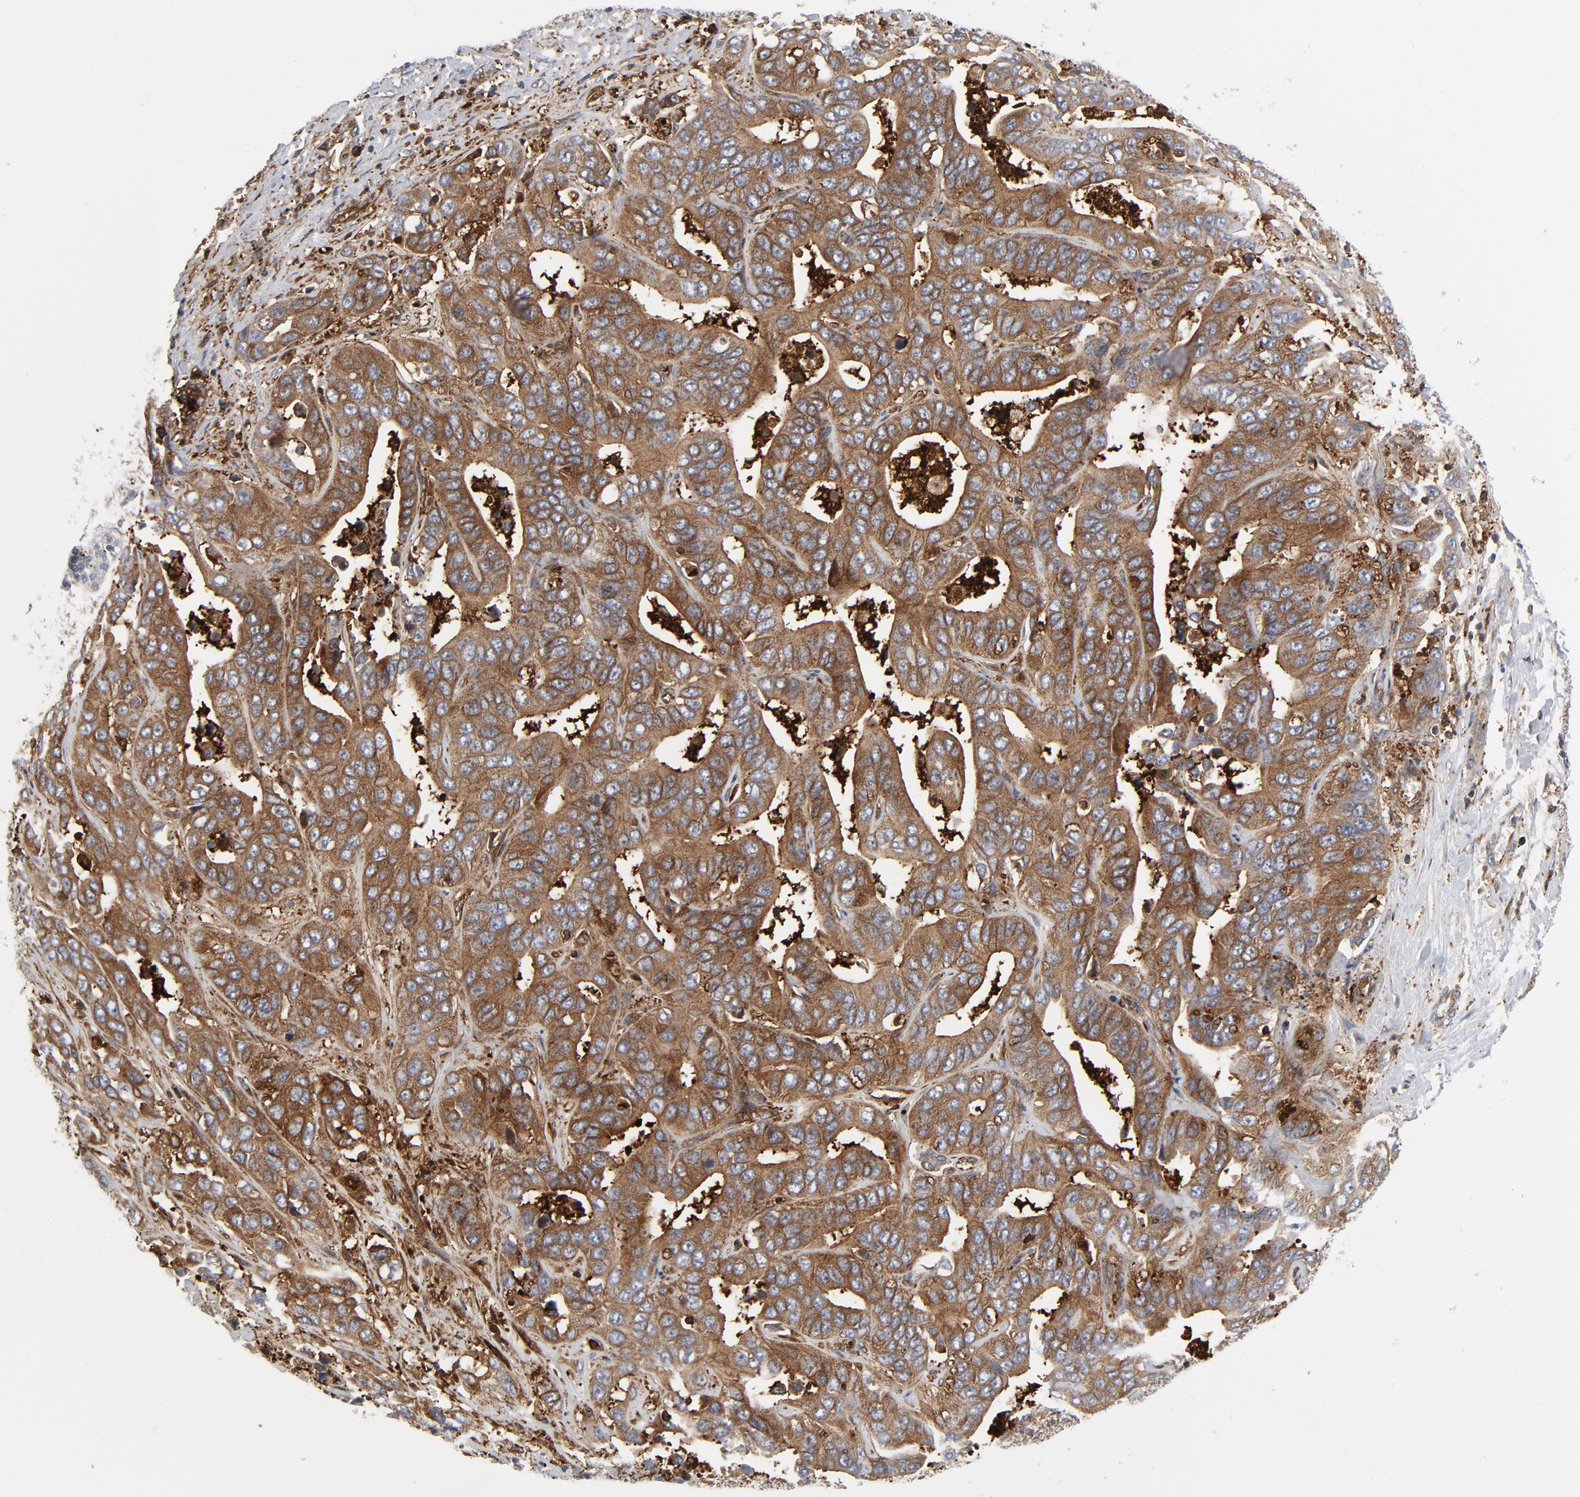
{"staining": {"intensity": "moderate", "quantity": ">75%", "location": "cytoplasmic/membranous"}, "tissue": "liver cancer", "cell_type": "Tumor cells", "image_type": "cancer", "snomed": [{"axis": "morphology", "description": "Cholangiocarcinoma"}, {"axis": "topography", "description": "Liver"}], "caption": "This is a micrograph of IHC staining of liver cancer (cholangiocarcinoma), which shows moderate positivity in the cytoplasmic/membranous of tumor cells.", "gene": "YES1", "patient": {"sex": "female", "age": 52}}